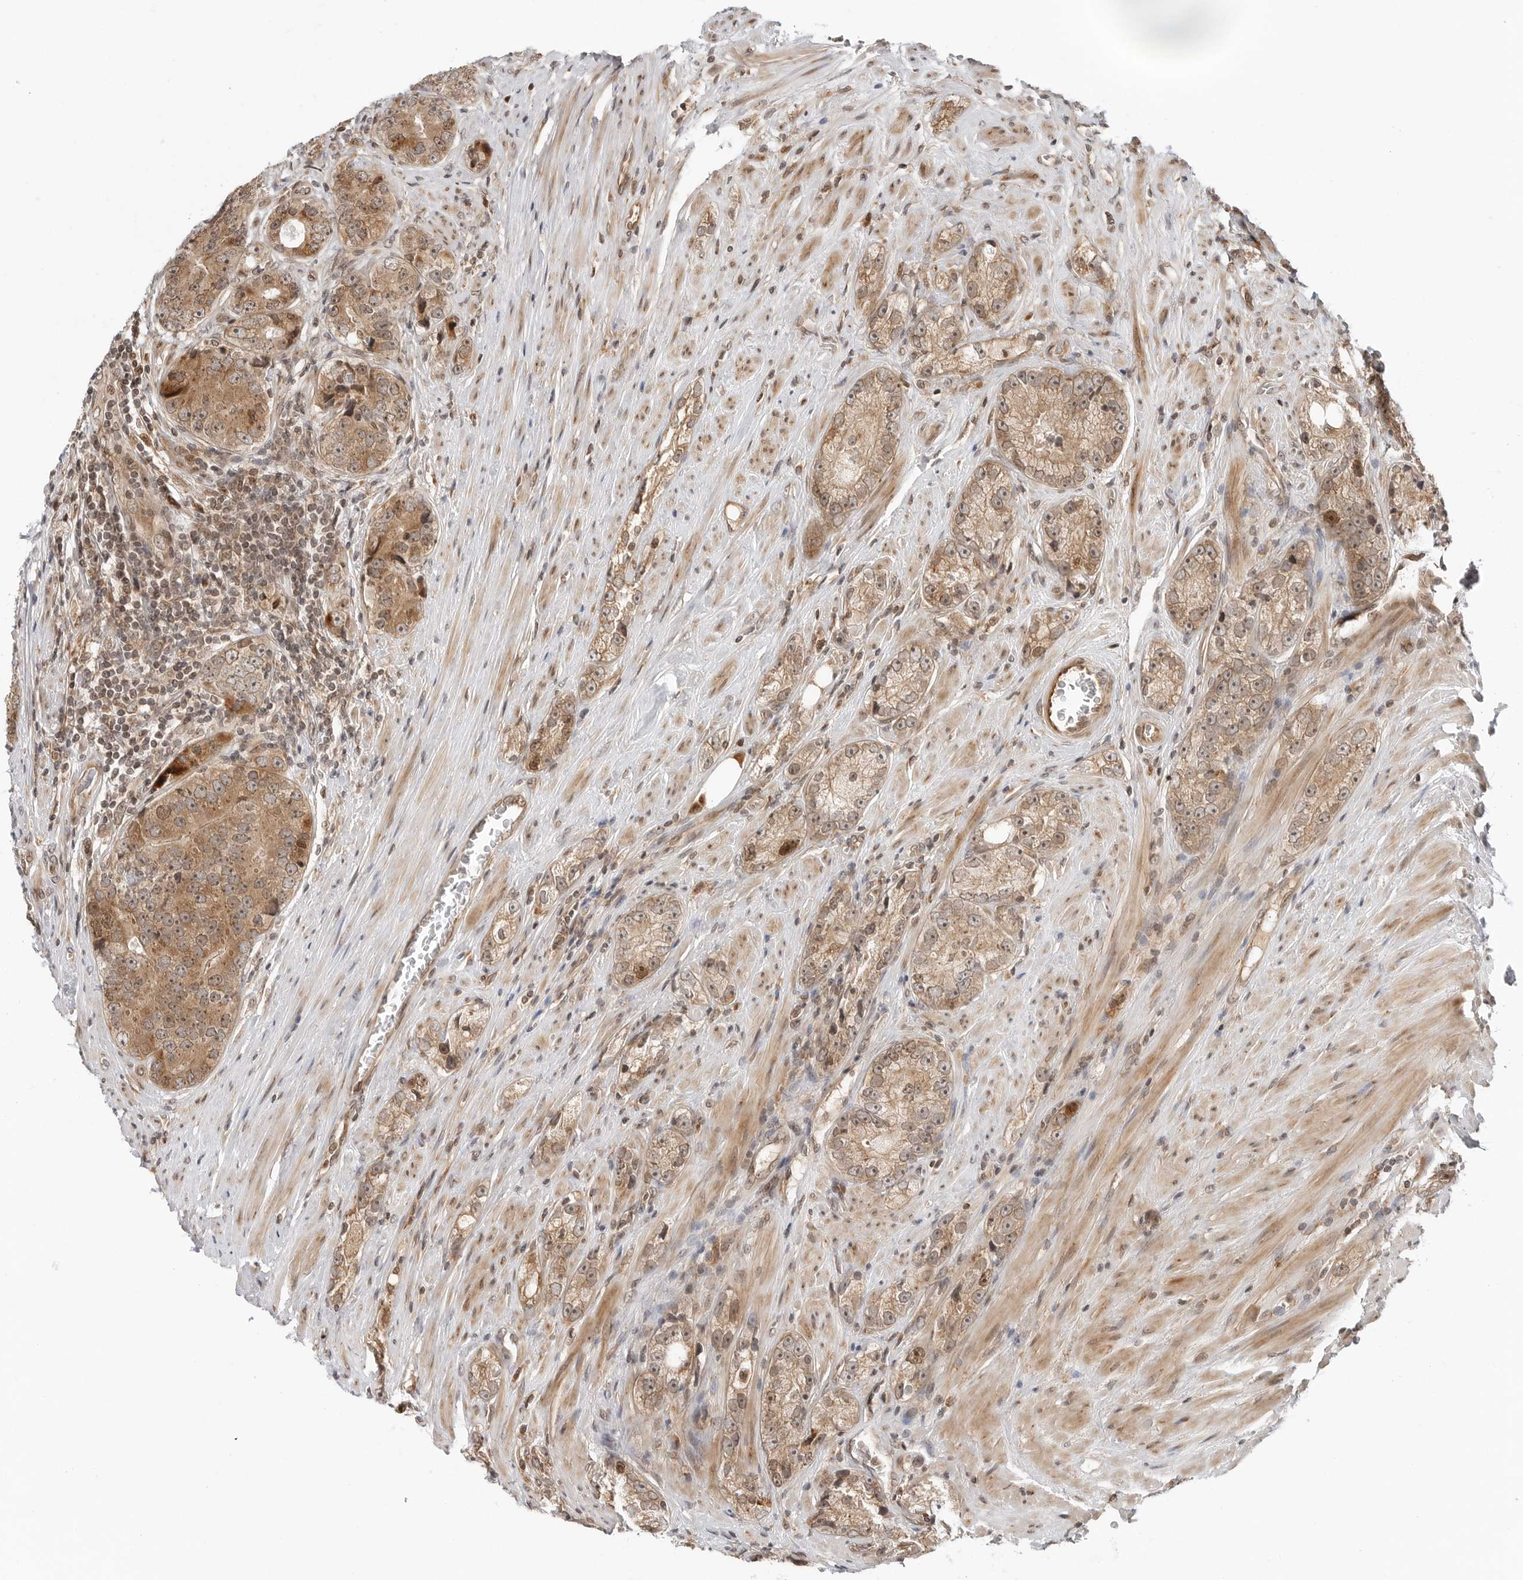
{"staining": {"intensity": "moderate", "quantity": ">75%", "location": "cytoplasmic/membranous,nuclear"}, "tissue": "prostate cancer", "cell_type": "Tumor cells", "image_type": "cancer", "snomed": [{"axis": "morphology", "description": "Adenocarcinoma, High grade"}, {"axis": "topography", "description": "Prostate"}], "caption": "Protein expression analysis of human high-grade adenocarcinoma (prostate) reveals moderate cytoplasmic/membranous and nuclear staining in about >75% of tumor cells.", "gene": "TIPRL", "patient": {"sex": "male", "age": 56}}